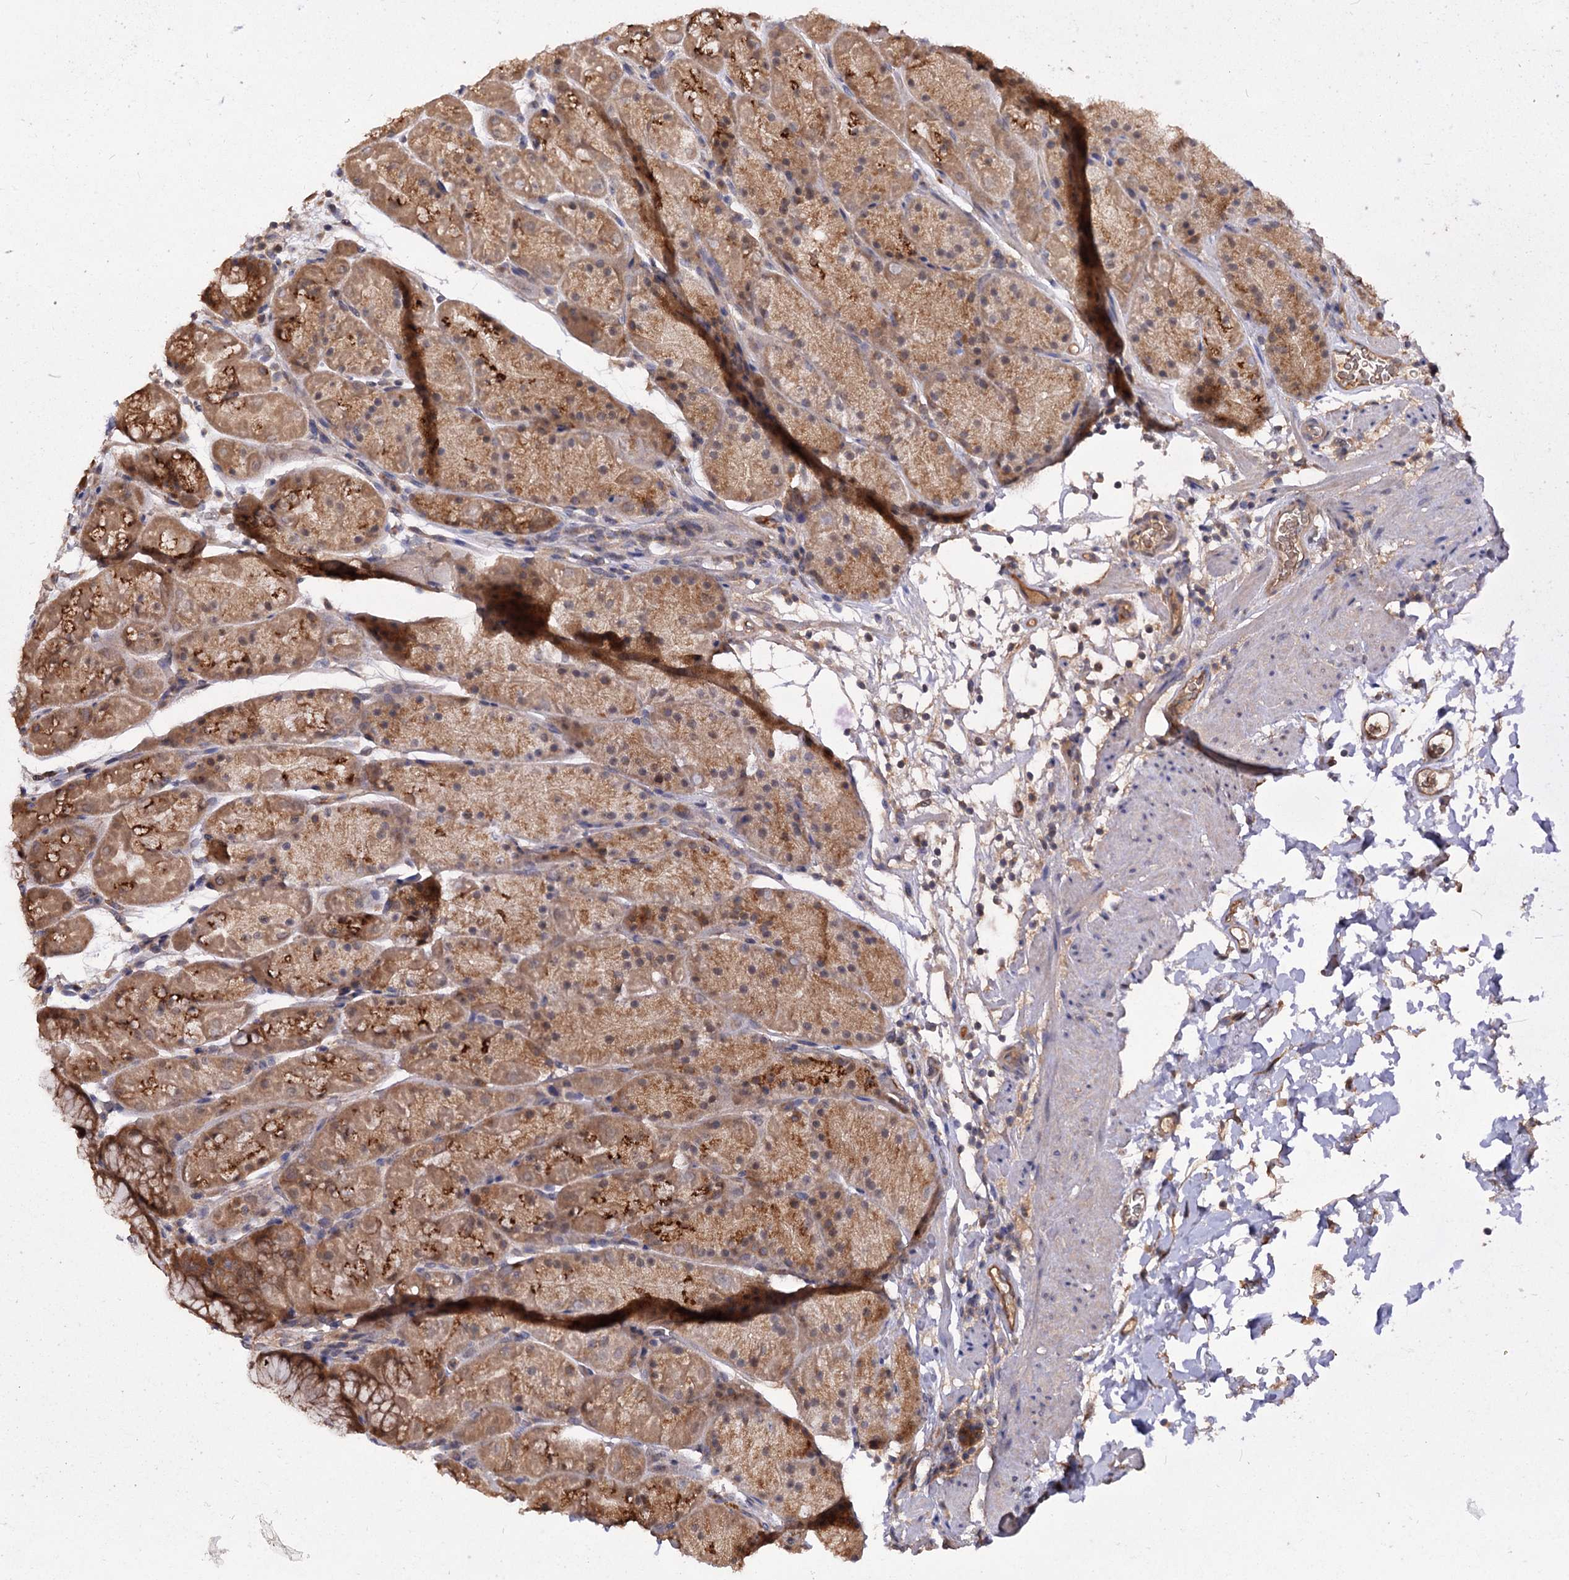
{"staining": {"intensity": "moderate", "quantity": ">75%", "location": "cytoplasmic/membranous,nuclear"}, "tissue": "stomach", "cell_type": "Glandular cells", "image_type": "normal", "snomed": [{"axis": "morphology", "description": "Normal tissue, NOS"}, {"axis": "topography", "description": "Stomach, upper"}, {"axis": "topography", "description": "Stomach, lower"}], "caption": "A brown stain shows moderate cytoplasmic/membranous,nuclear positivity of a protein in glandular cells of normal stomach.", "gene": "NUDCD2", "patient": {"sex": "male", "age": 67}}